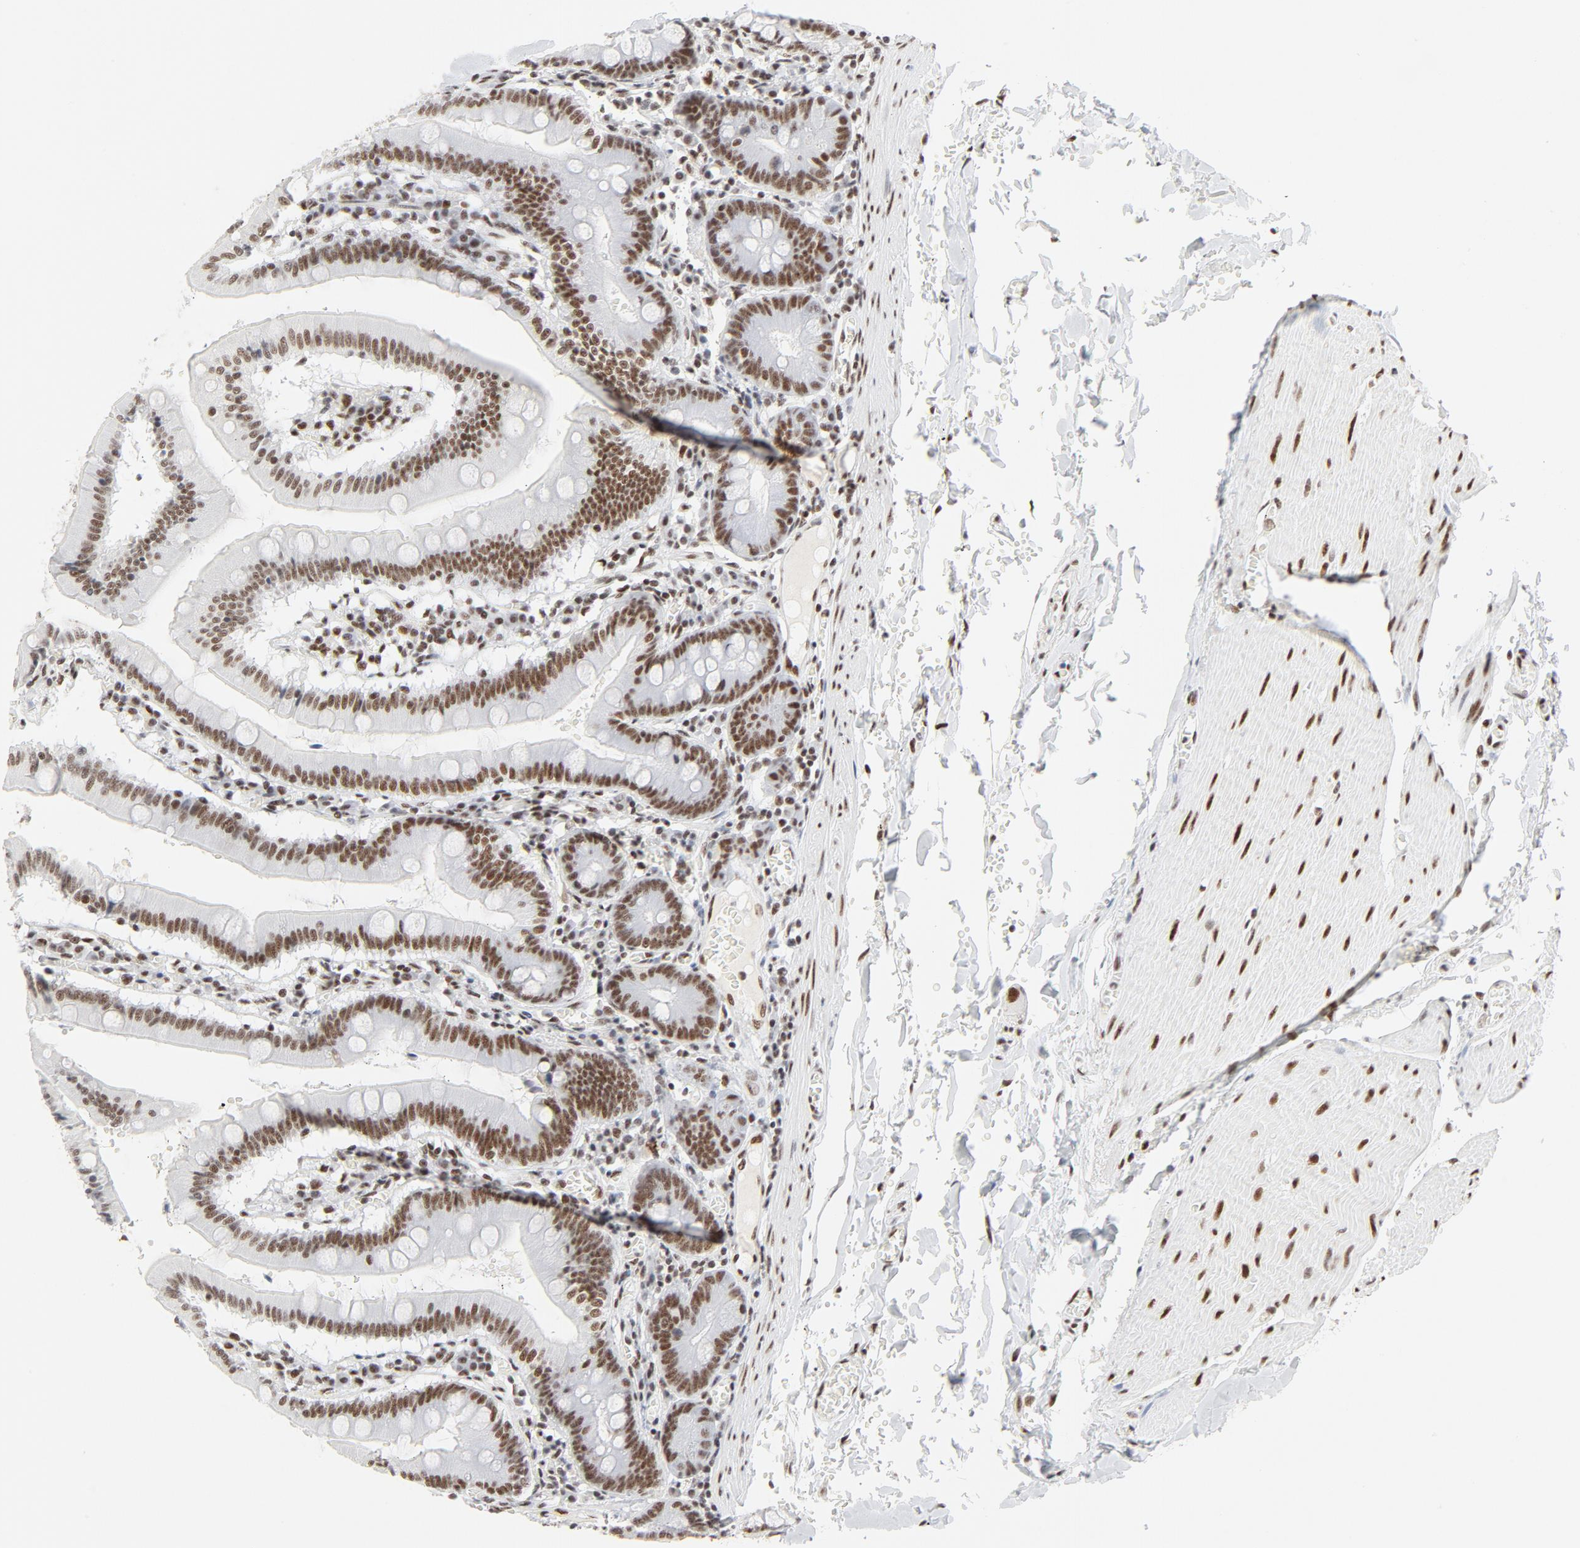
{"staining": {"intensity": "moderate", "quantity": ">75%", "location": "nuclear"}, "tissue": "small intestine", "cell_type": "Glandular cells", "image_type": "normal", "snomed": [{"axis": "morphology", "description": "Normal tissue, NOS"}, {"axis": "topography", "description": "Small intestine"}], "caption": "Immunohistochemical staining of normal small intestine reveals medium levels of moderate nuclear positivity in approximately >75% of glandular cells. The staining is performed using DAB (3,3'-diaminobenzidine) brown chromogen to label protein expression. The nuclei are counter-stained blue using hematoxylin.", "gene": "GTF2H1", "patient": {"sex": "male", "age": 71}}